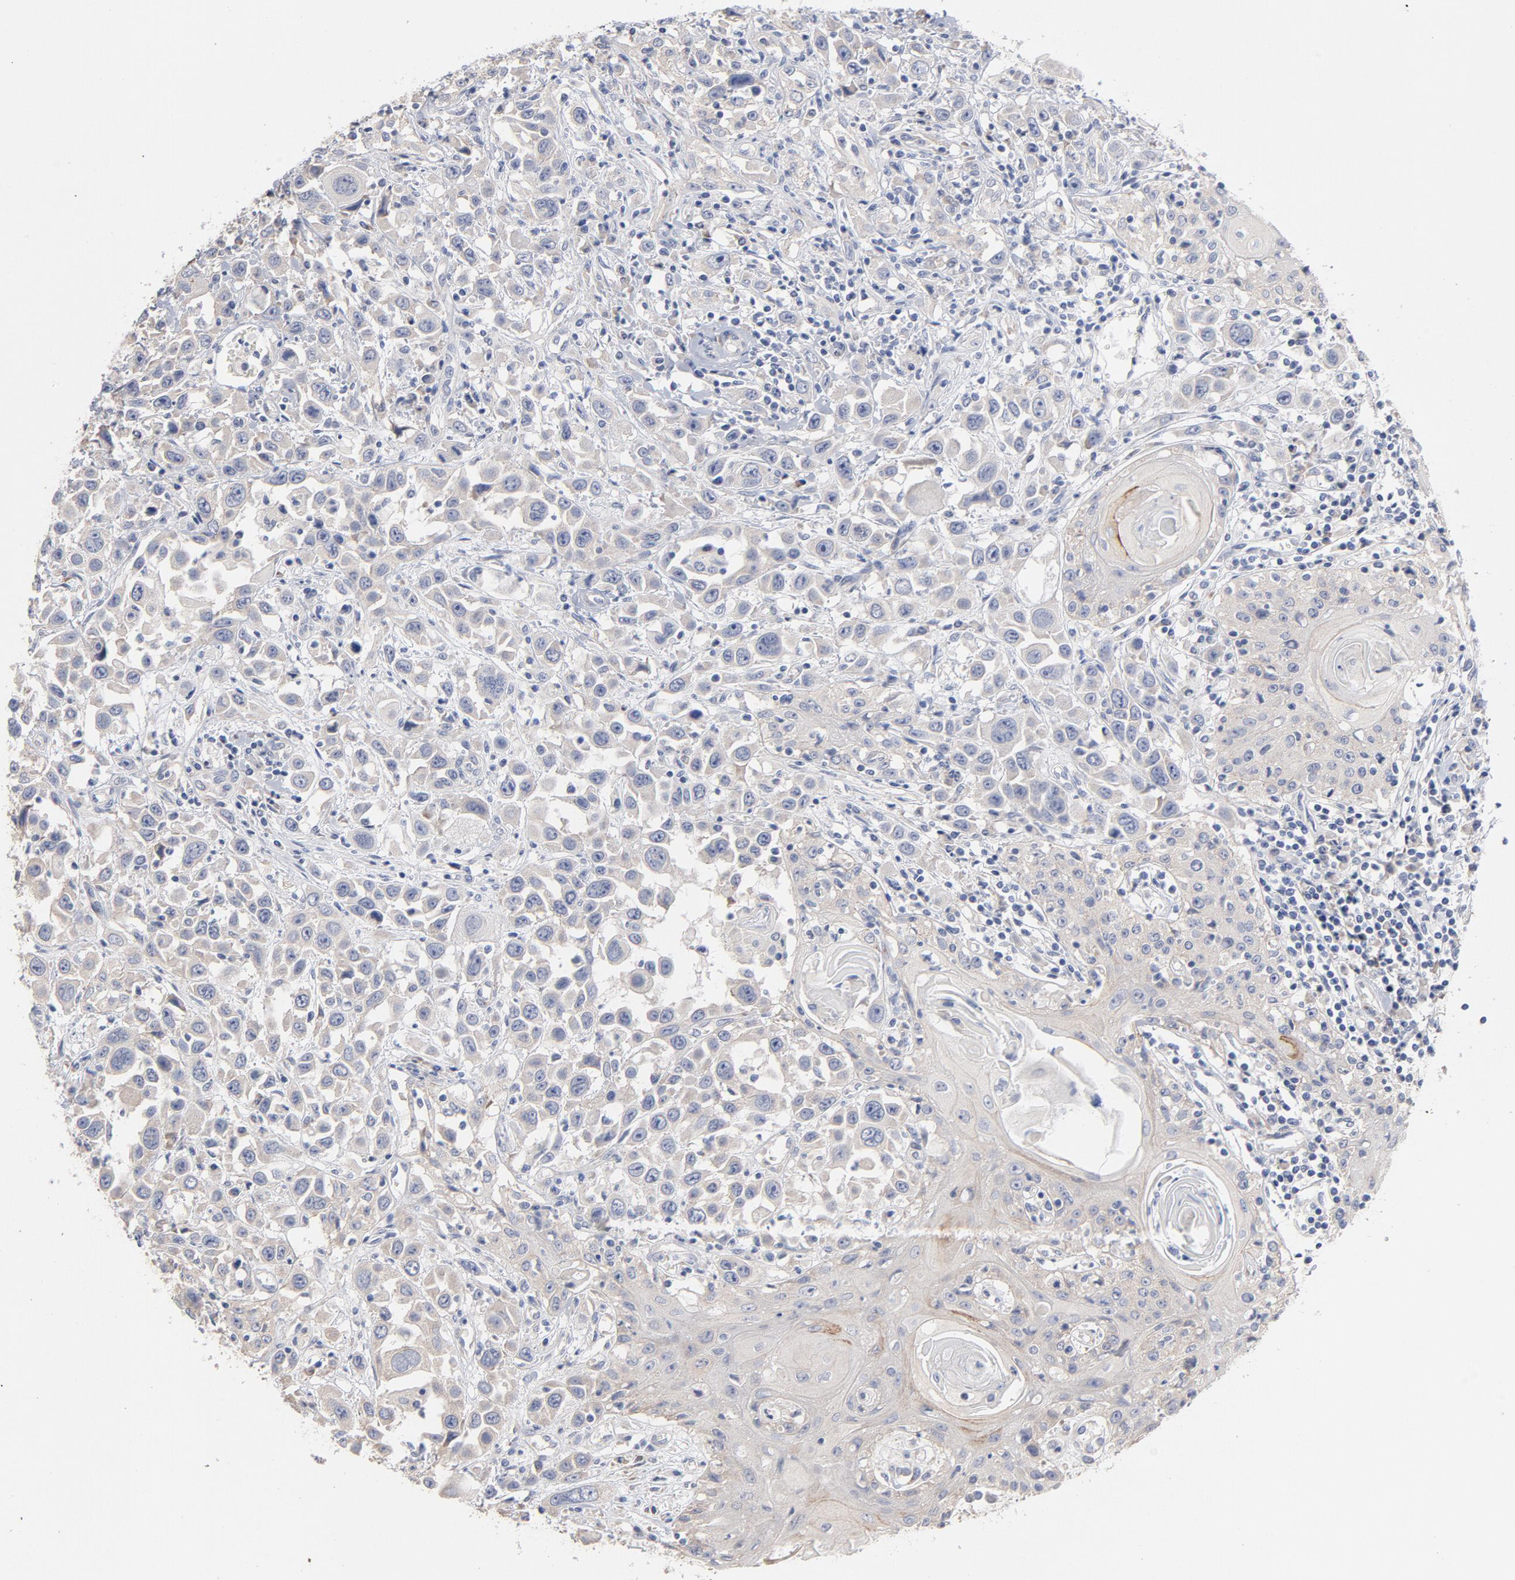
{"staining": {"intensity": "weak", "quantity": "<25%", "location": "cytoplasmic/membranous"}, "tissue": "head and neck cancer", "cell_type": "Tumor cells", "image_type": "cancer", "snomed": [{"axis": "morphology", "description": "Squamous cell carcinoma, NOS"}, {"axis": "topography", "description": "Oral tissue"}, {"axis": "topography", "description": "Head-Neck"}], "caption": "Immunohistochemical staining of human squamous cell carcinoma (head and neck) displays no significant expression in tumor cells.", "gene": "CPE", "patient": {"sex": "female", "age": 76}}